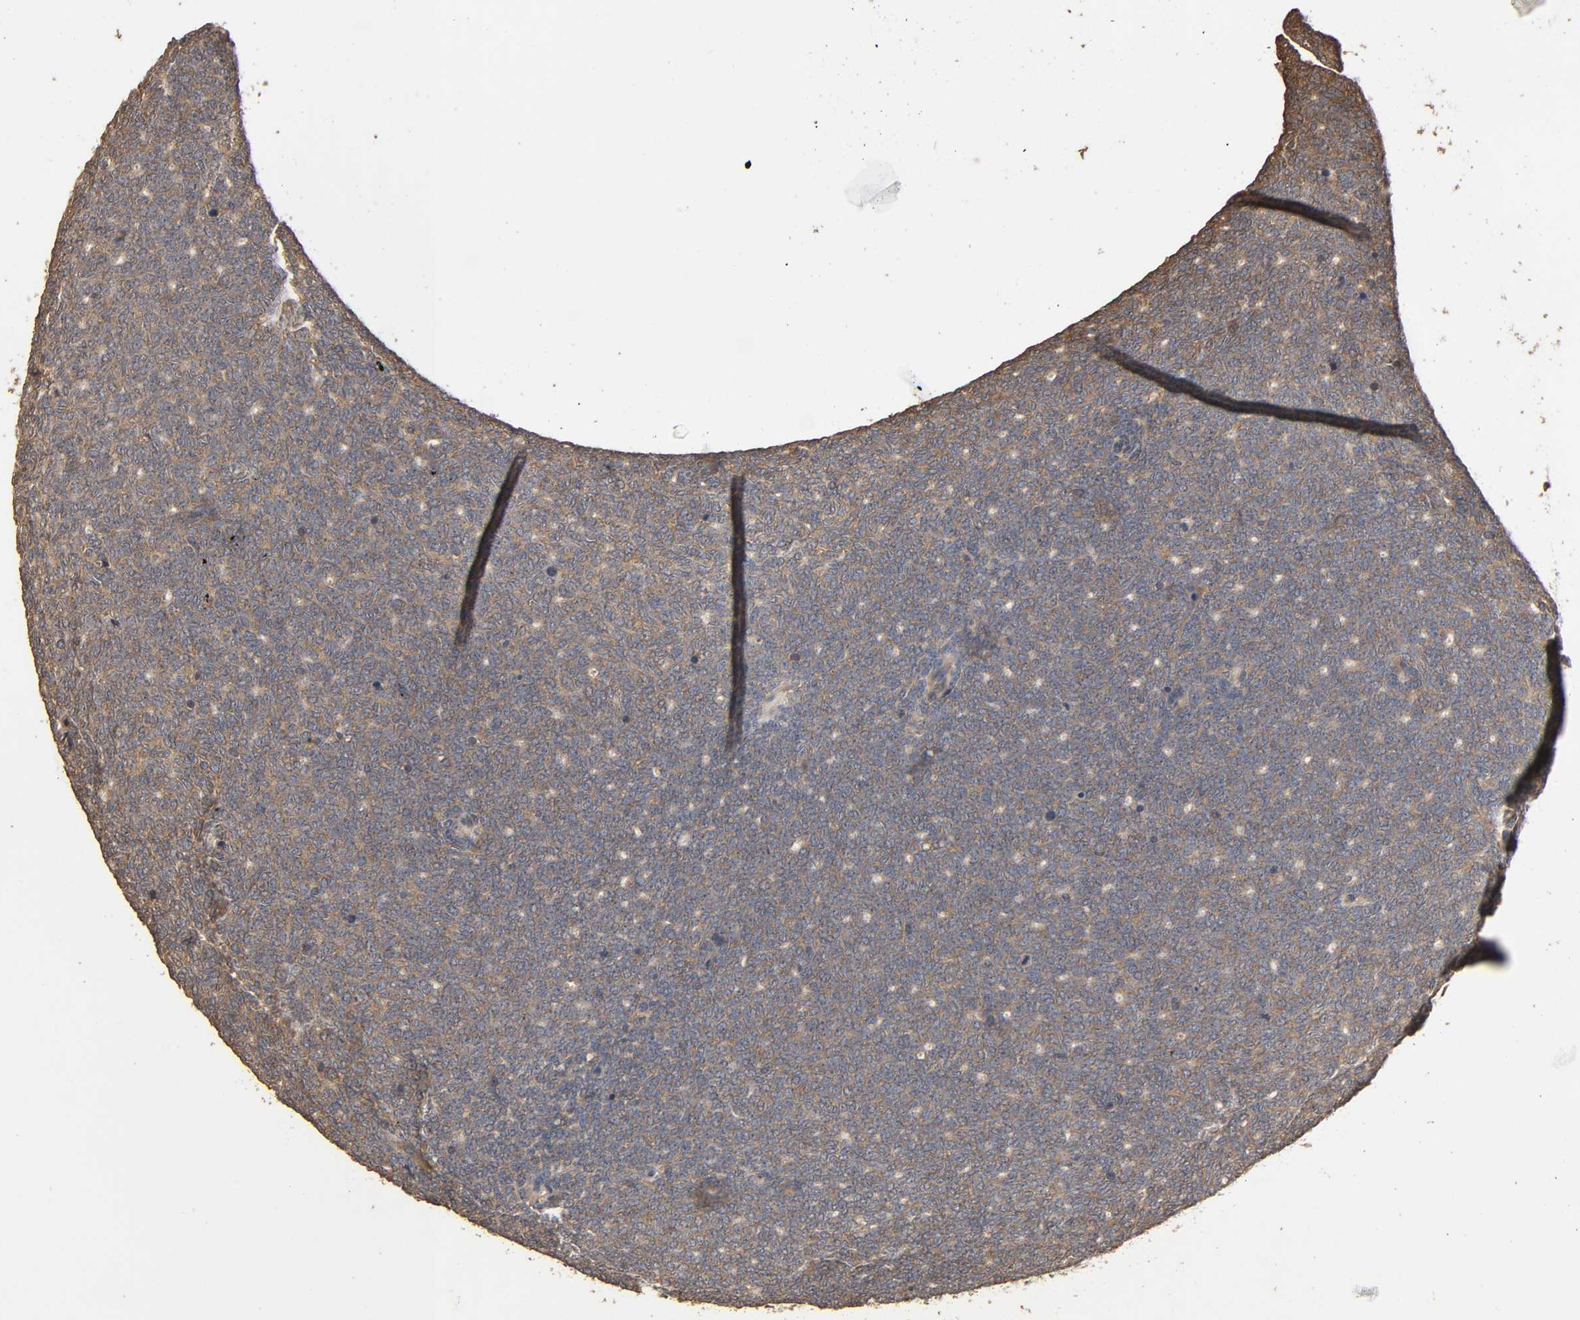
{"staining": {"intensity": "weak", "quantity": ">75%", "location": "cytoplasmic/membranous"}, "tissue": "renal cancer", "cell_type": "Tumor cells", "image_type": "cancer", "snomed": [{"axis": "morphology", "description": "Neoplasm, malignant, NOS"}, {"axis": "topography", "description": "Kidney"}], "caption": "Tumor cells display weak cytoplasmic/membranous expression in about >75% of cells in renal cancer.", "gene": "ARHGEF7", "patient": {"sex": "male", "age": 28}}